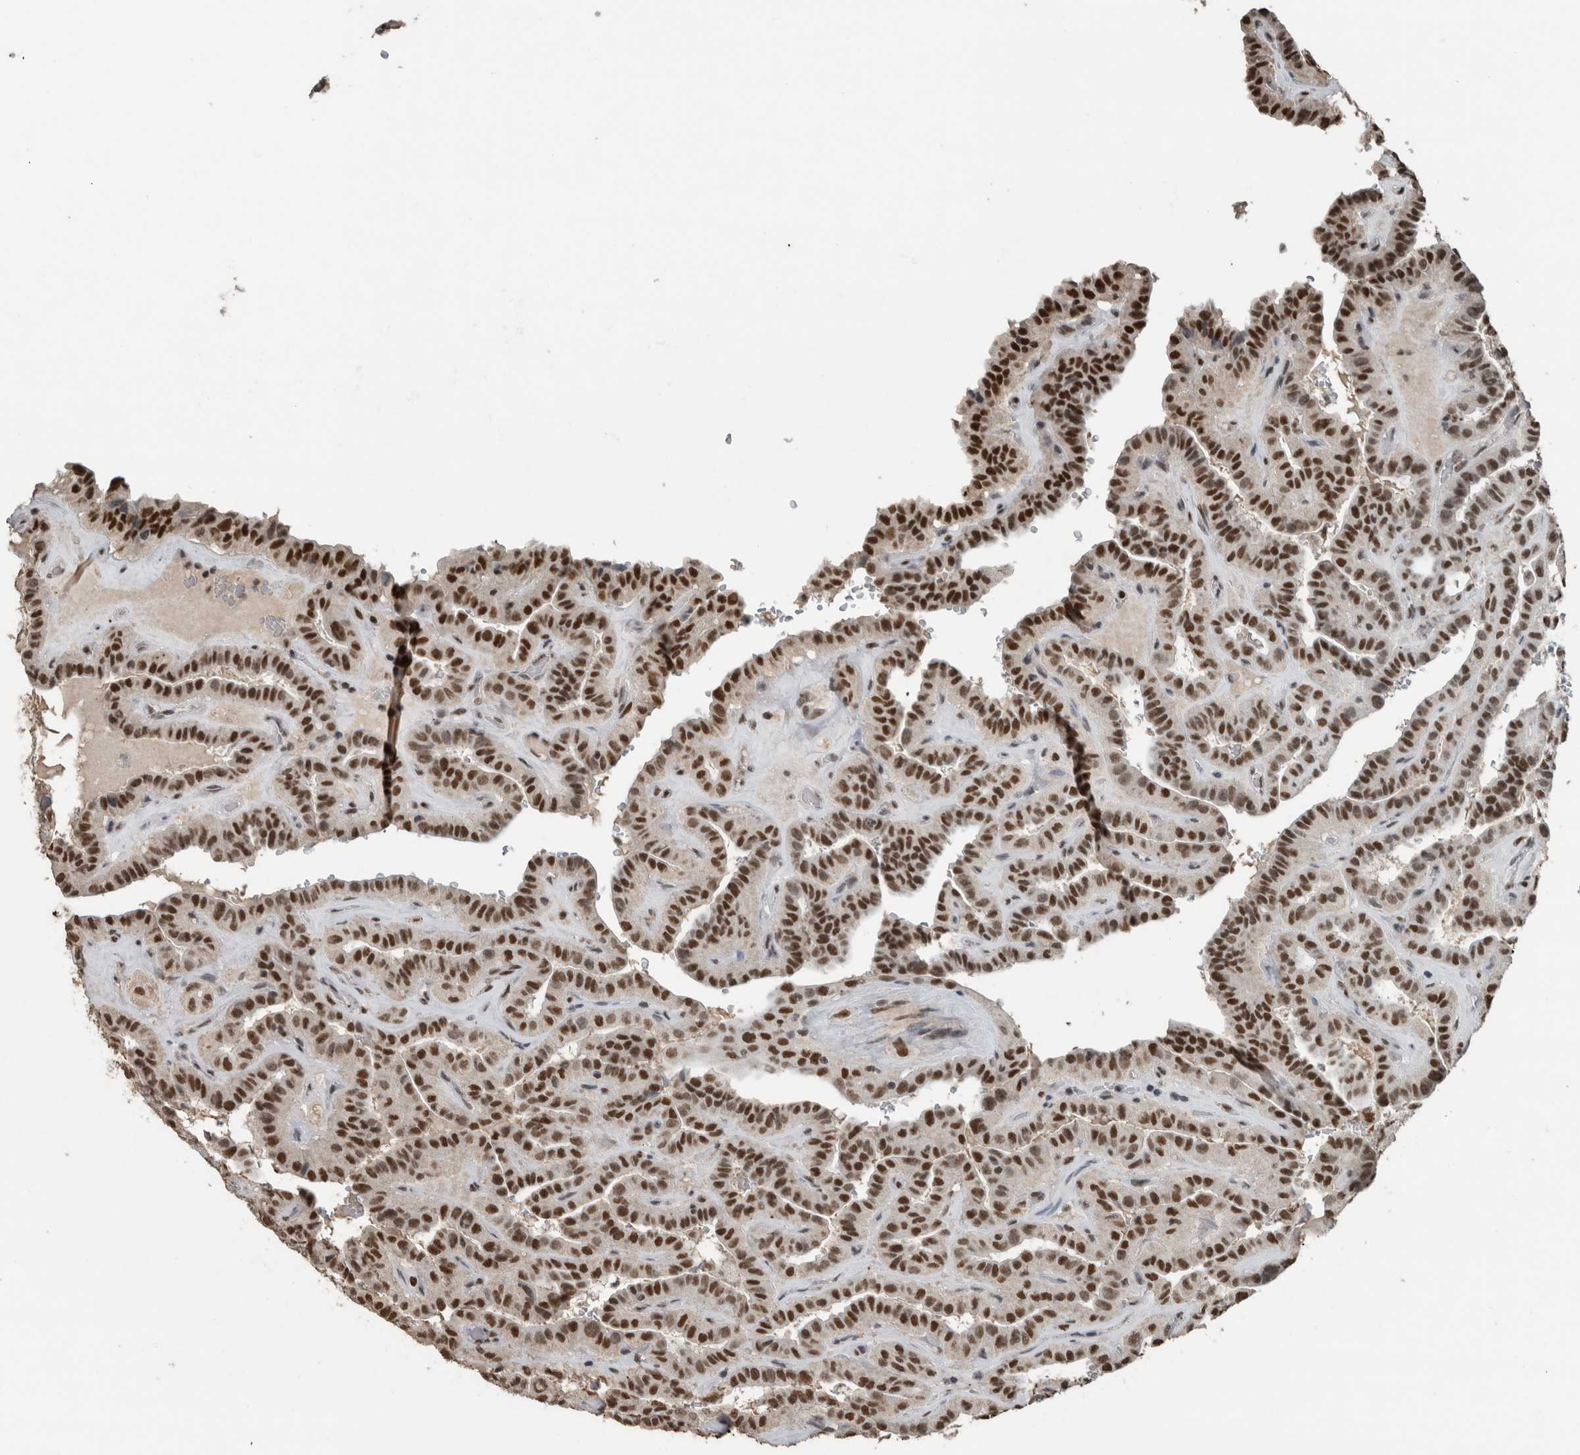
{"staining": {"intensity": "strong", "quantity": ">75%", "location": "nuclear"}, "tissue": "thyroid cancer", "cell_type": "Tumor cells", "image_type": "cancer", "snomed": [{"axis": "morphology", "description": "Papillary adenocarcinoma, NOS"}, {"axis": "topography", "description": "Thyroid gland"}], "caption": "Strong nuclear protein expression is present in approximately >75% of tumor cells in papillary adenocarcinoma (thyroid).", "gene": "ZNF24", "patient": {"sex": "male", "age": 77}}